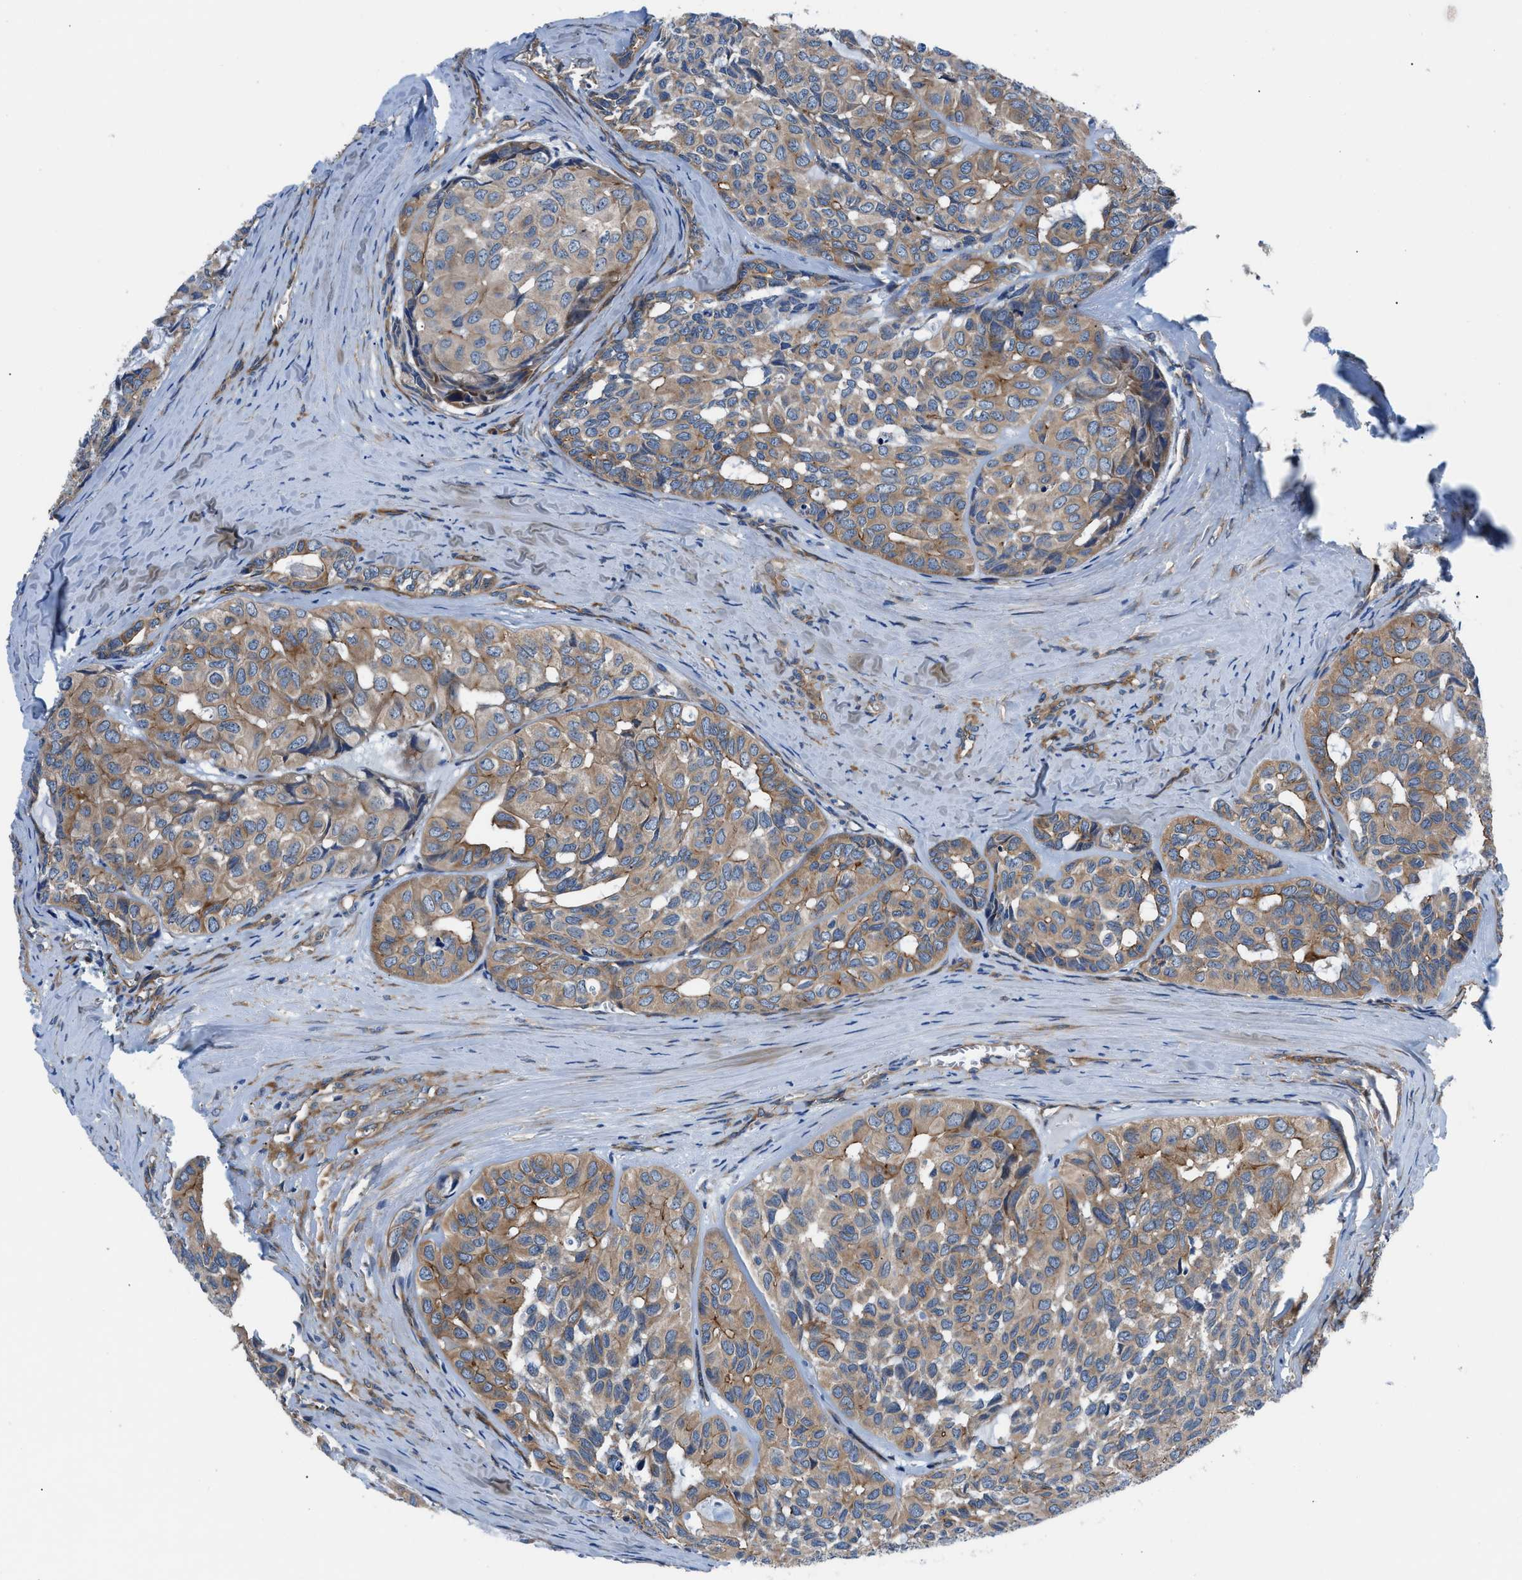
{"staining": {"intensity": "moderate", "quantity": ">75%", "location": "cytoplasmic/membranous"}, "tissue": "head and neck cancer", "cell_type": "Tumor cells", "image_type": "cancer", "snomed": [{"axis": "morphology", "description": "Adenocarcinoma, NOS"}, {"axis": "topography", "description": "Salivary gland, NOS"}, {"axis": "topography", "description": "Head-Neck"}], "caption": "This histopathology image exhibits immunohistochemistry staining of adenocarcinoma (head and neck), with medium moderate cytoplasmic/membranous staining in about >75% of tumor cells.", "gene": "TRIP4", "patient": {"sex": "female", "age": 76}}